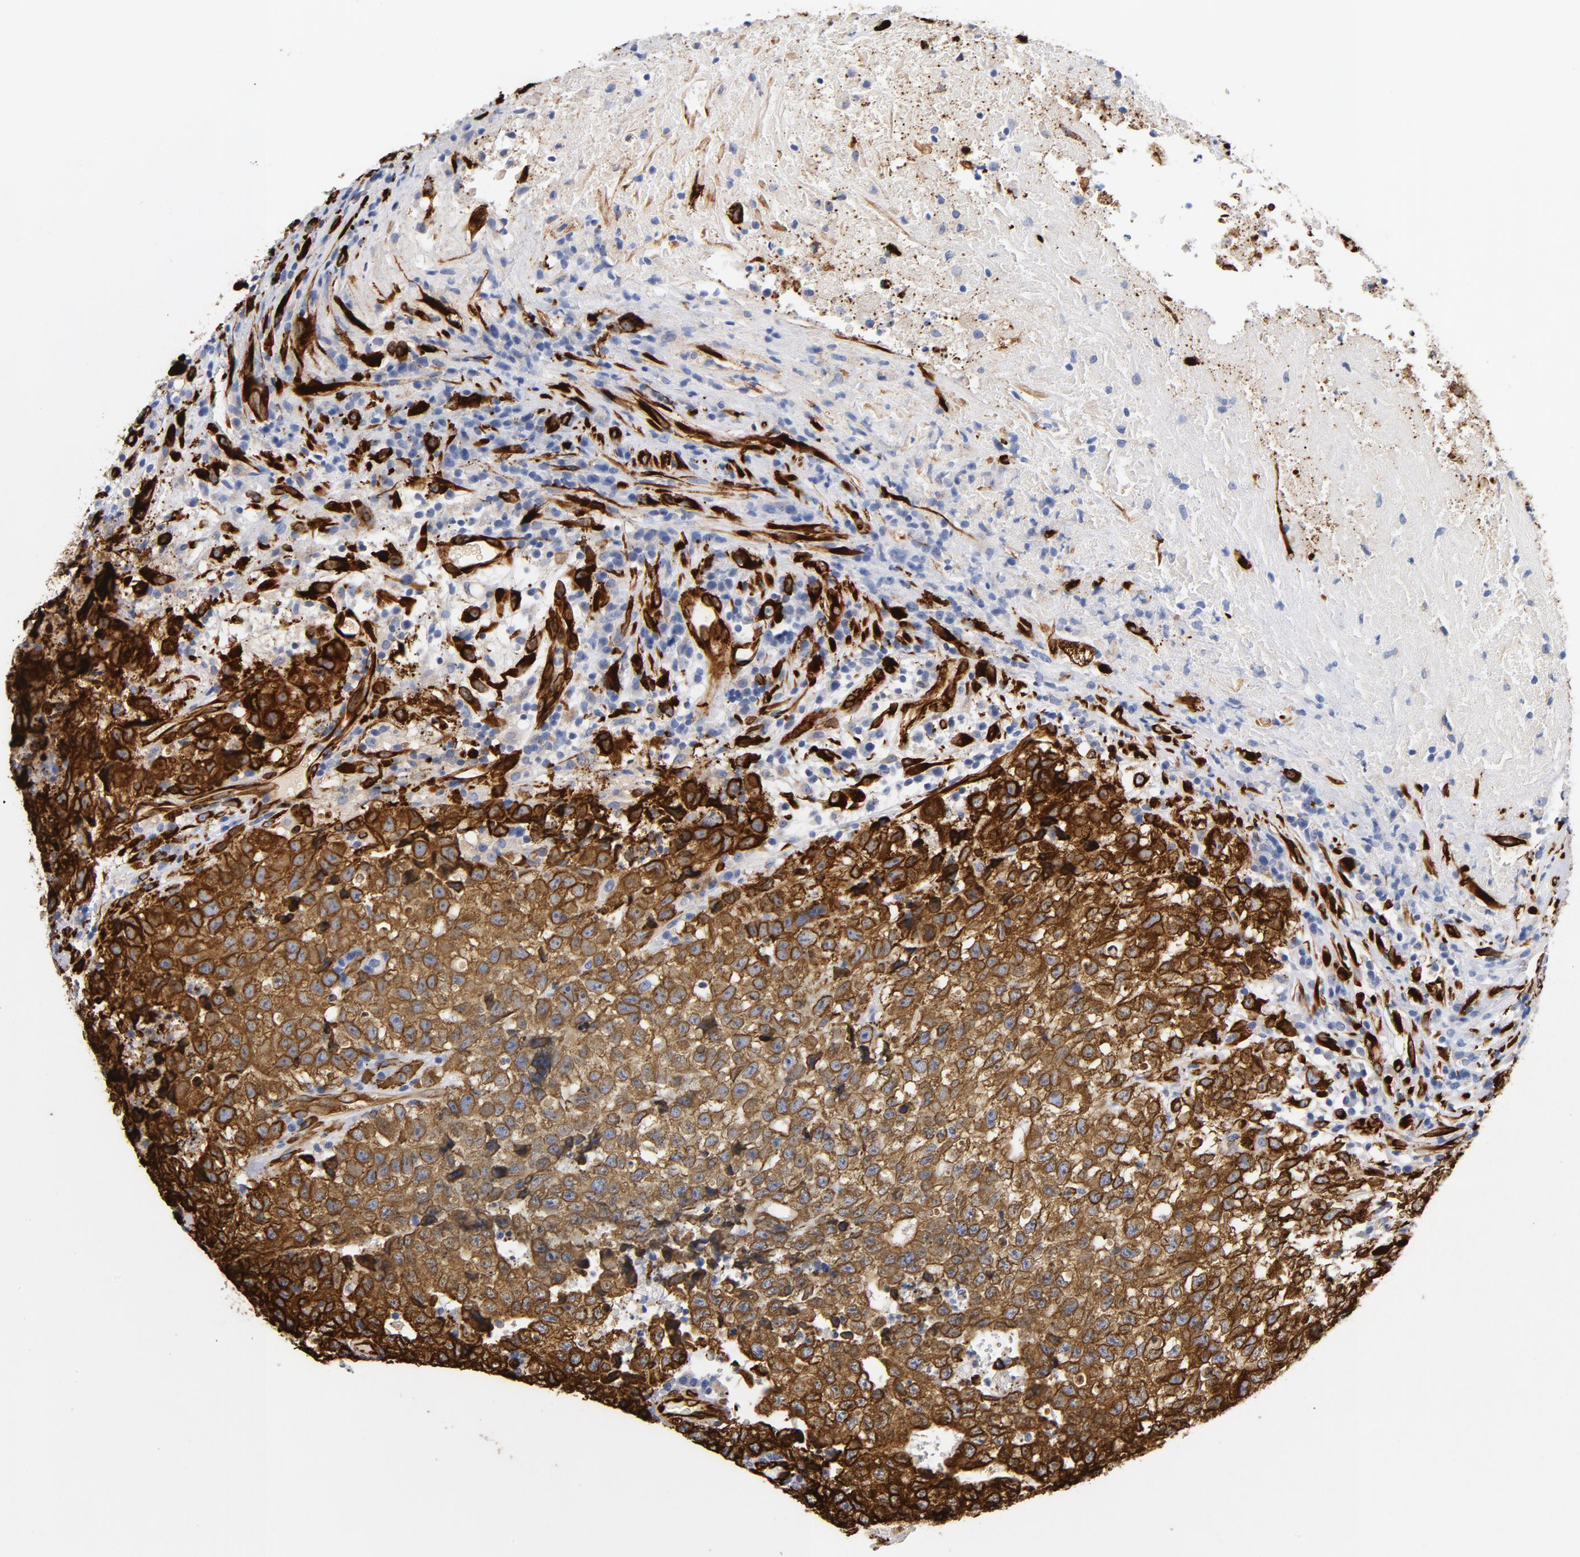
{"staining": {"intensity": "strong", "quantity": ">75%", "location": "cytoplasmic/membranous"}, "tissue": "testis cancer", "cell_type": "Tumor cells", "image_type": "cancer", "snomed": [{"axis": "morphology", "description": "Necrosis, NOS"}, {"axis": "morphology", "description": "Carcinoma, Embryonal, NOS"}, {"axis": "topography", "description": "Testis"}], "caption": "Immunohistochemical staining of human testis embryonal carcinoma demonstrates high levels of strong cytoplasmic/membranous protein expression in about >75% of tumor cells.", "gene": "SERPINH1", "patient": {"sex": "male", "age": 19}}